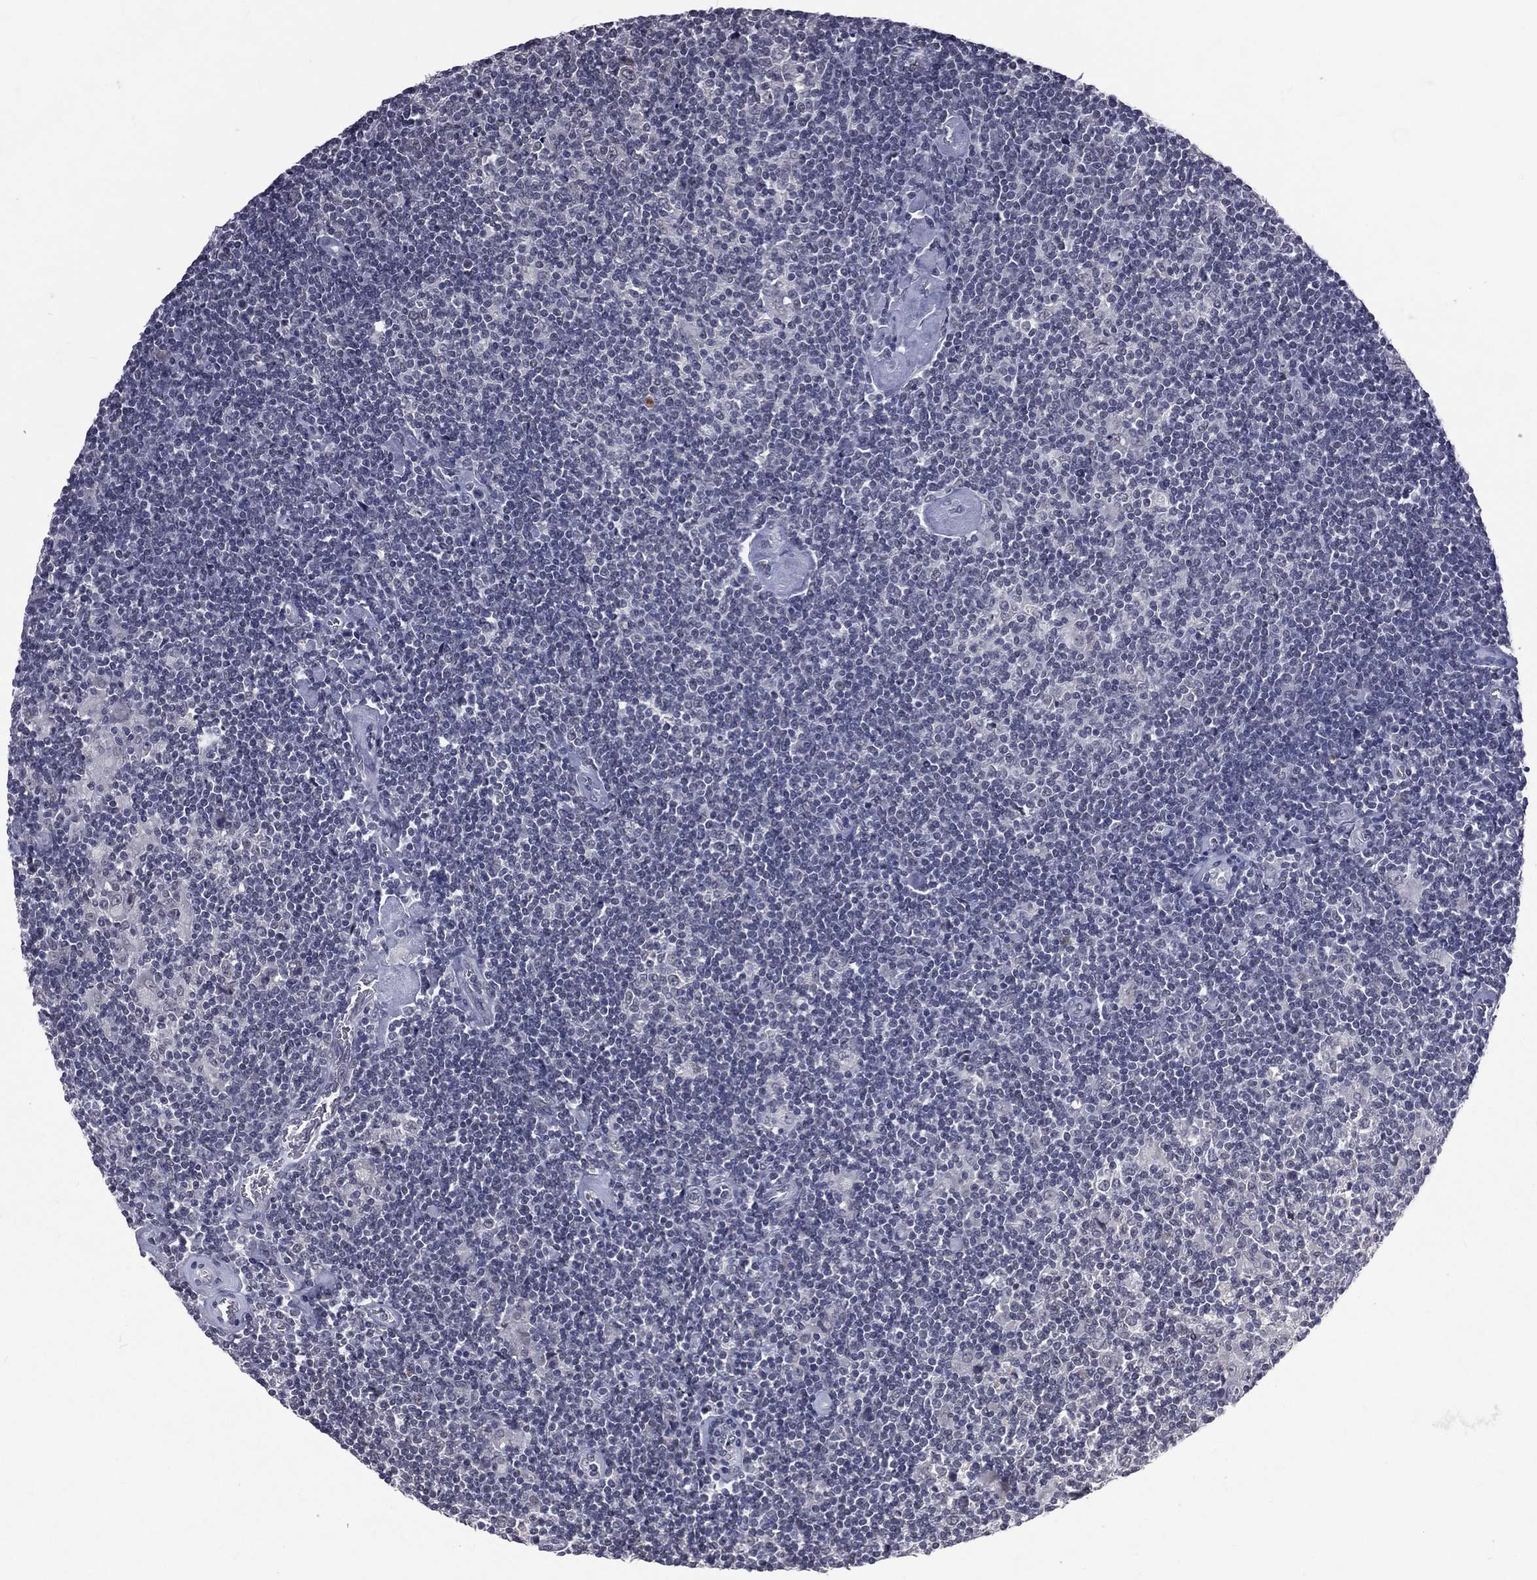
{"staining": {"intensity": "negative", "quantity": "none", "location": "none"}, "tissue": "lymphoma", "cell_type": "Tumor cells", "image_type": "cancer", "snomed": [{"axis": "morphology", "description": "Hodgkin's disease, NOS"}, {"axis": "topography", "description": "Lymph node"}], "caption": "IHC photomicrograph of neoplastic tissue: human Hodgkin's disease stained with DAB (3,3'-diaminobenzidine) exhibits no significant protein positivity in tumor cells.", "gene": "DSG4", "patient": {"sex": "male", "age": 40}}